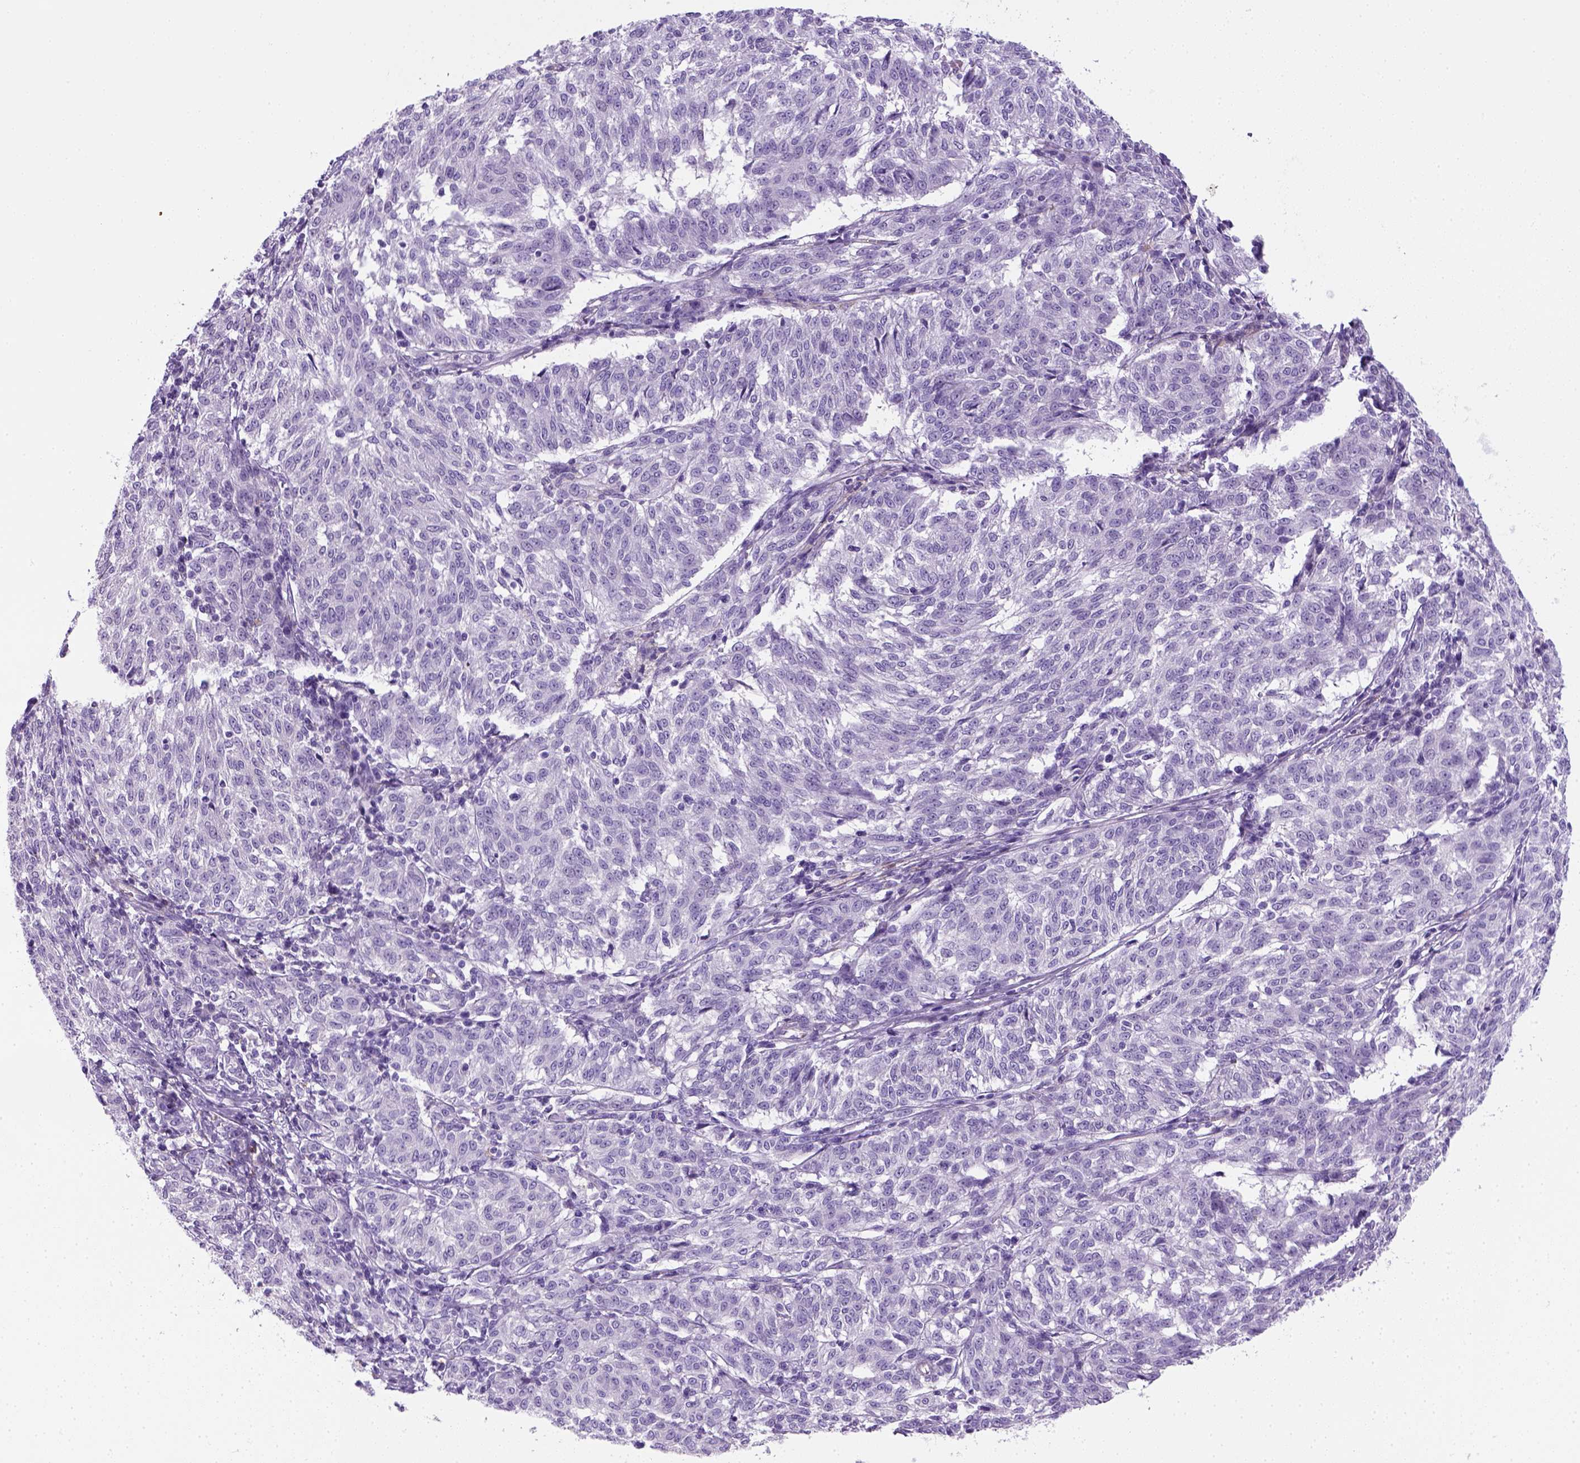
{"staining": {"intensity": "negative", "quantity": "none", "location": "none"}, "tissue": "melanoma", "cell_type": "Tumor cells", "image_type": "cancer", "snomed": [{"axis": "morphology", "description": "Malignant melanoma, NOS"}, {"axis": "topography", "description": "Skin"}], "caption": "The image displays no staining of tumor cells in malignant melanoma.", "gene": "KRT71", "patient": {"sex": "female", "age": 72}}